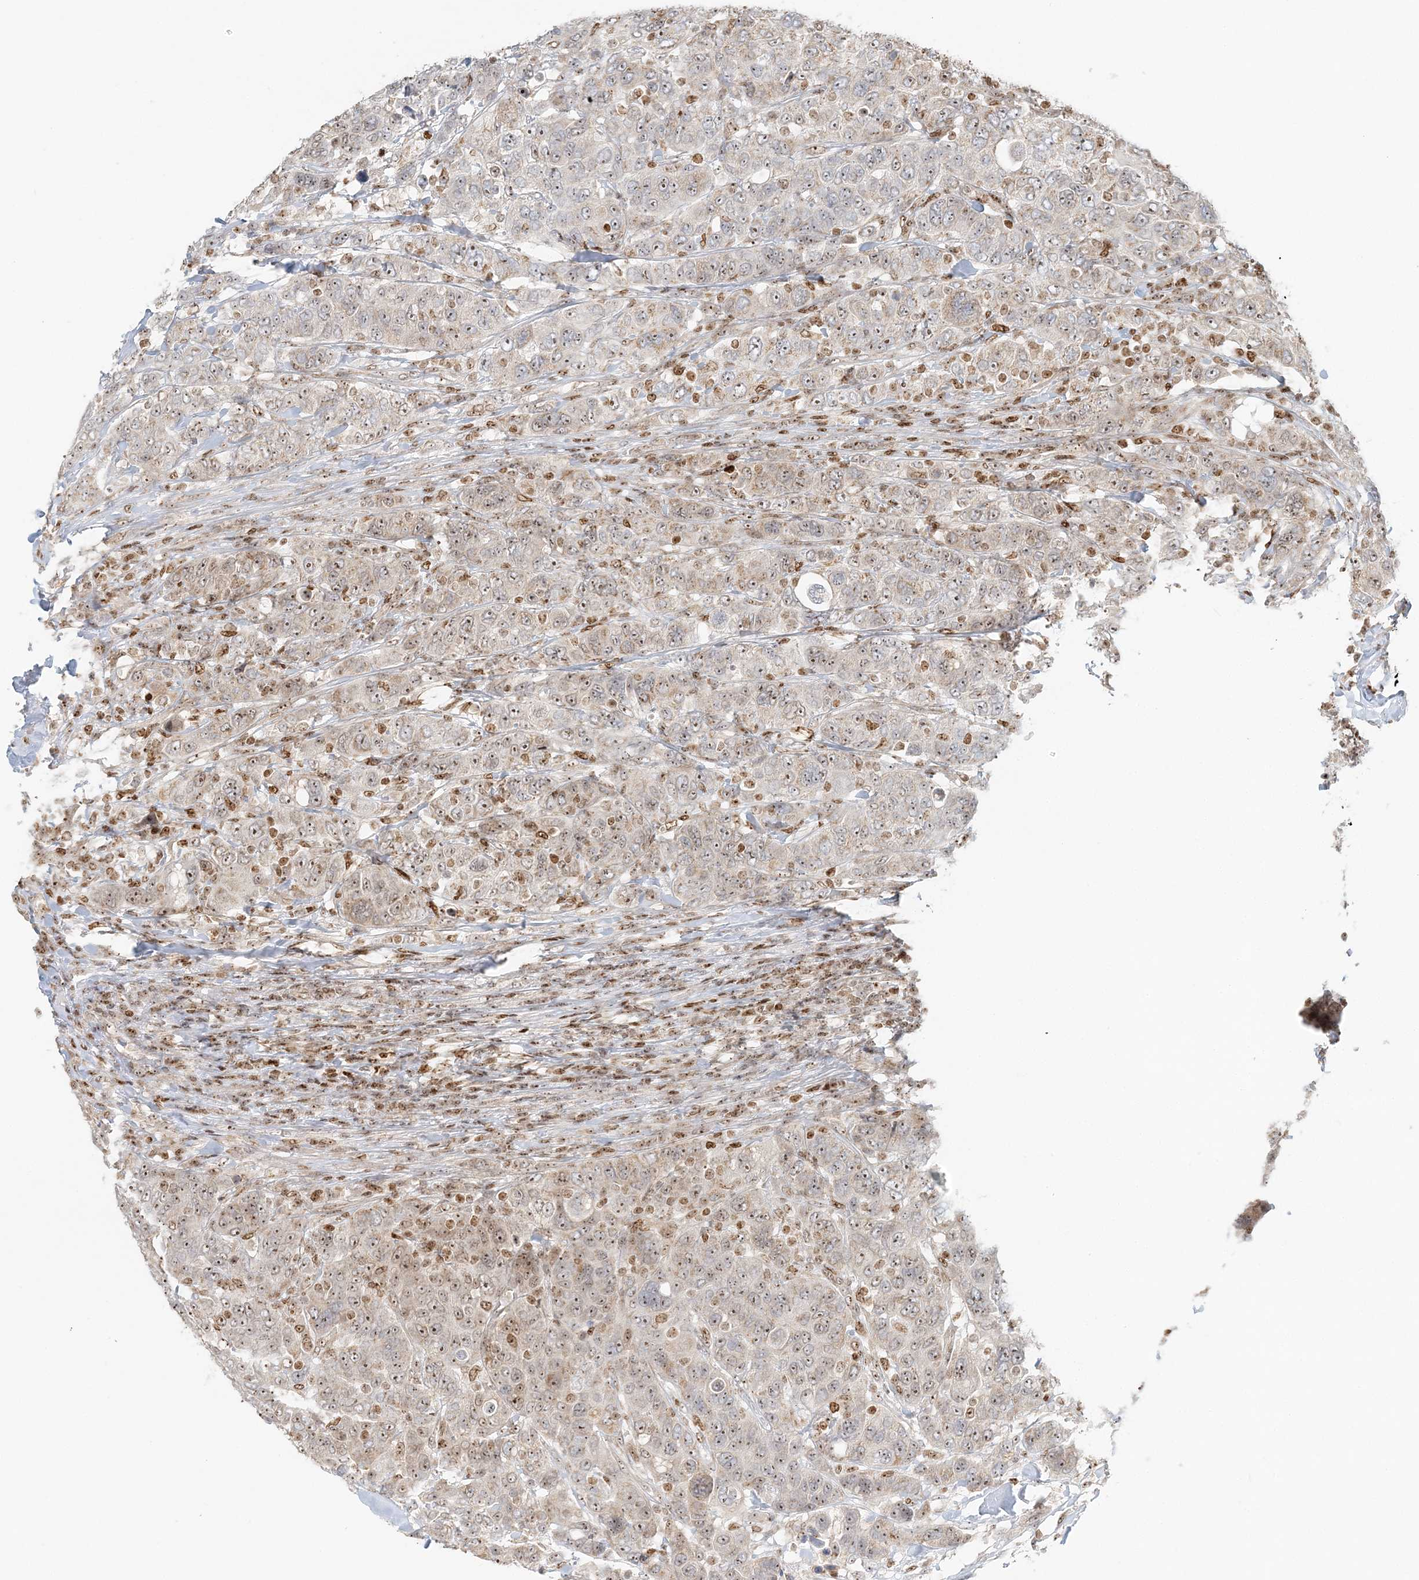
{"staining": {"intensity": "moderate", "quantity": ">75%", "location": "nuclear"}, "tissue": "breast cancer", "cell_type": "Tumor cells", "image_type": "cancer", "snomed": [{"axis": "morphology", "description": "Duct carcinoma"}, {"axis": "topography", "description": "Breast"}], "caption": "Protein analysis of breast cancer tissue exhibits moderate nuclear staining in about >75% of tumor cells.", "gene": "UBE2F", "patient": {"sex": "female", "age": 37}}